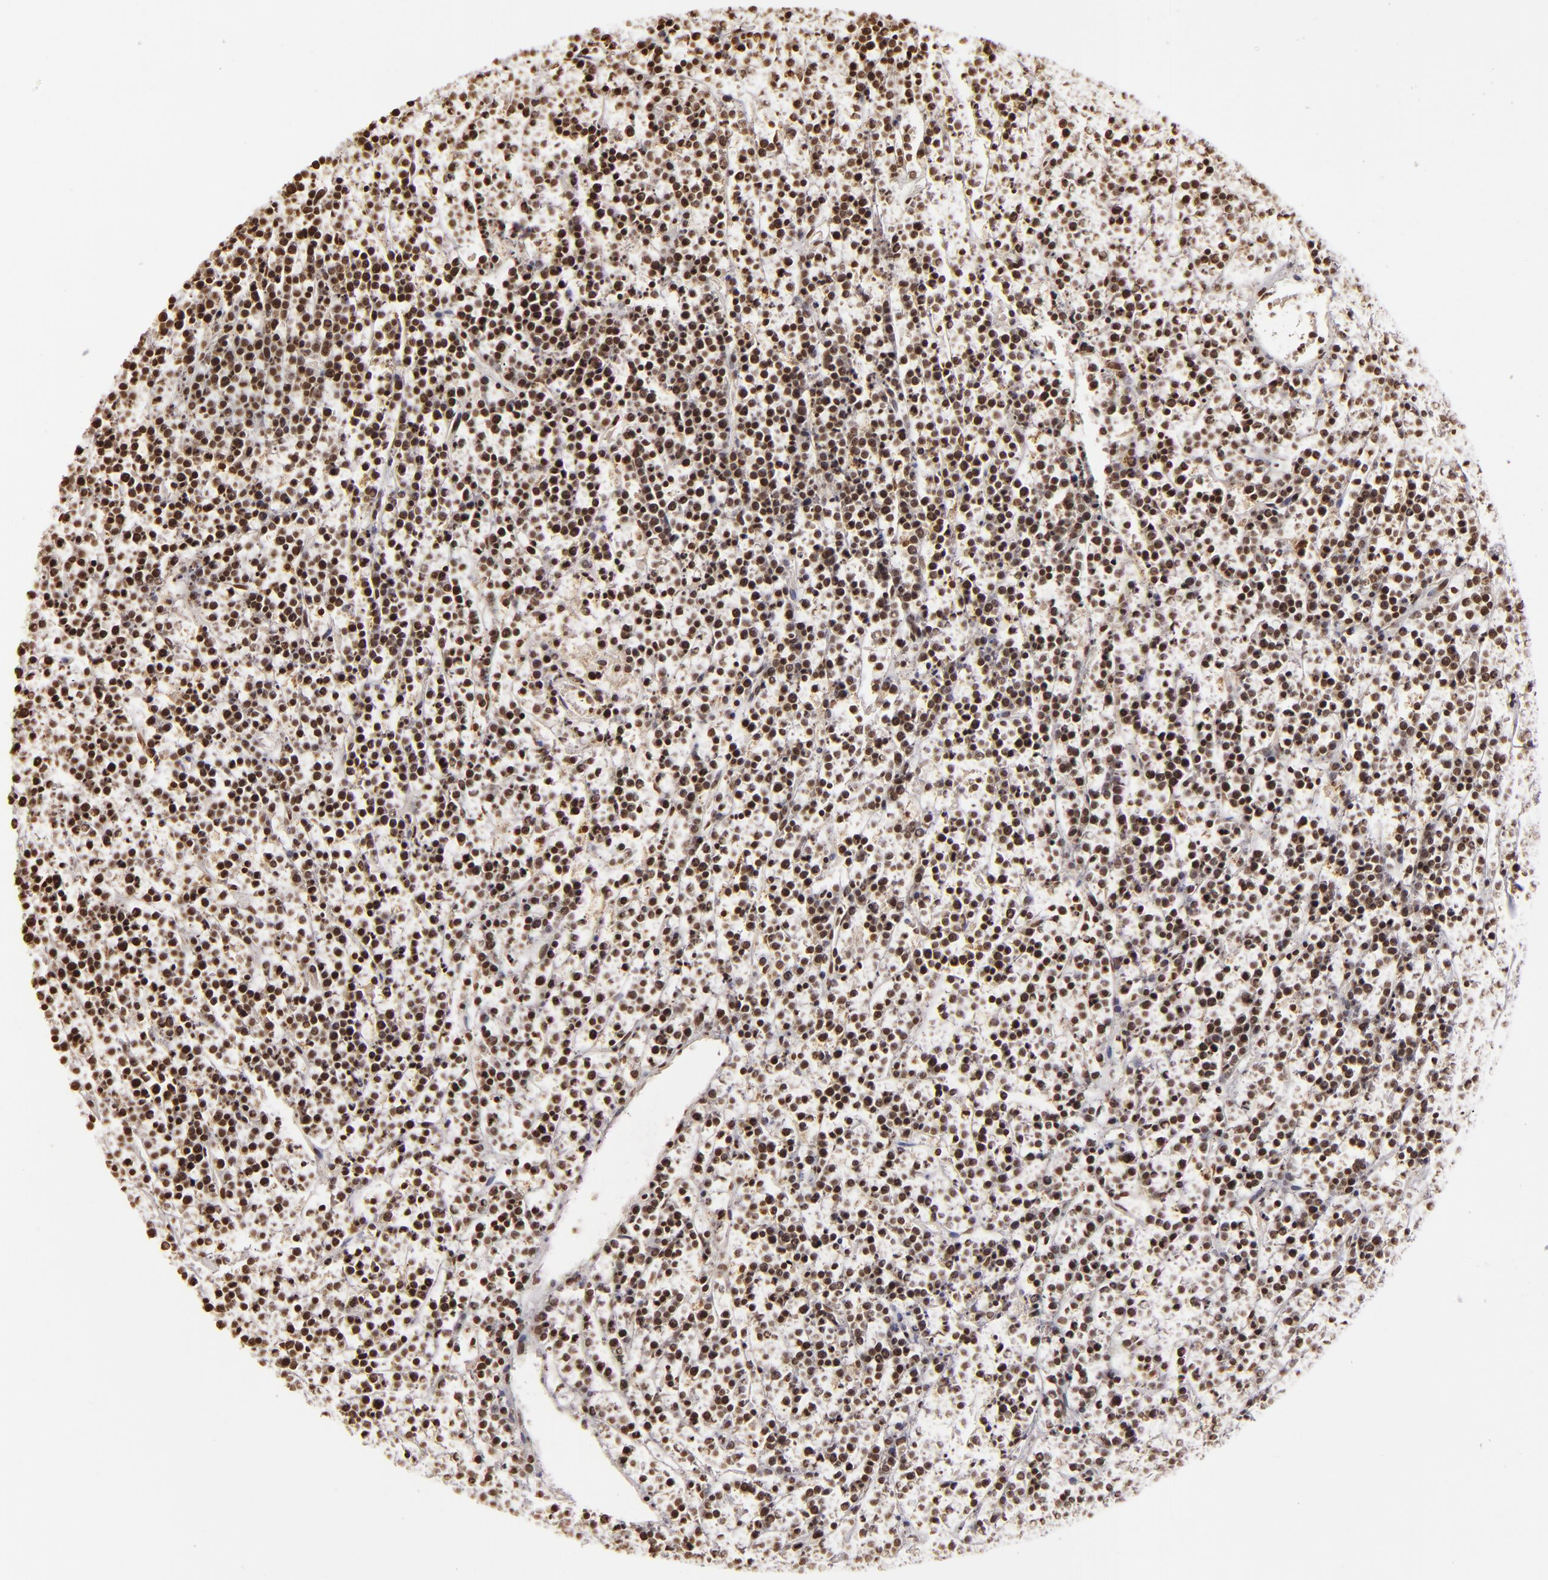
{"staining": {"intensity": "moderate", "quantity": ">75%", "location": "nuclear"}, "tissue": "lymphoma", "cell_type": "Tumor cells", "image_type": "cancer", "snomed": [{"axis": "morphology", "description": "Malignant lymphoma, non-Hodgkin's type, High grade"}, {"axis": "topography", "description": "Ovary"}], "caption": "Lymphoma stained for a protein exhibits moderate nuclear positivity in tumor cells.", "gene": "CUL3", "patient": {"sex": "female", "age": 56}}